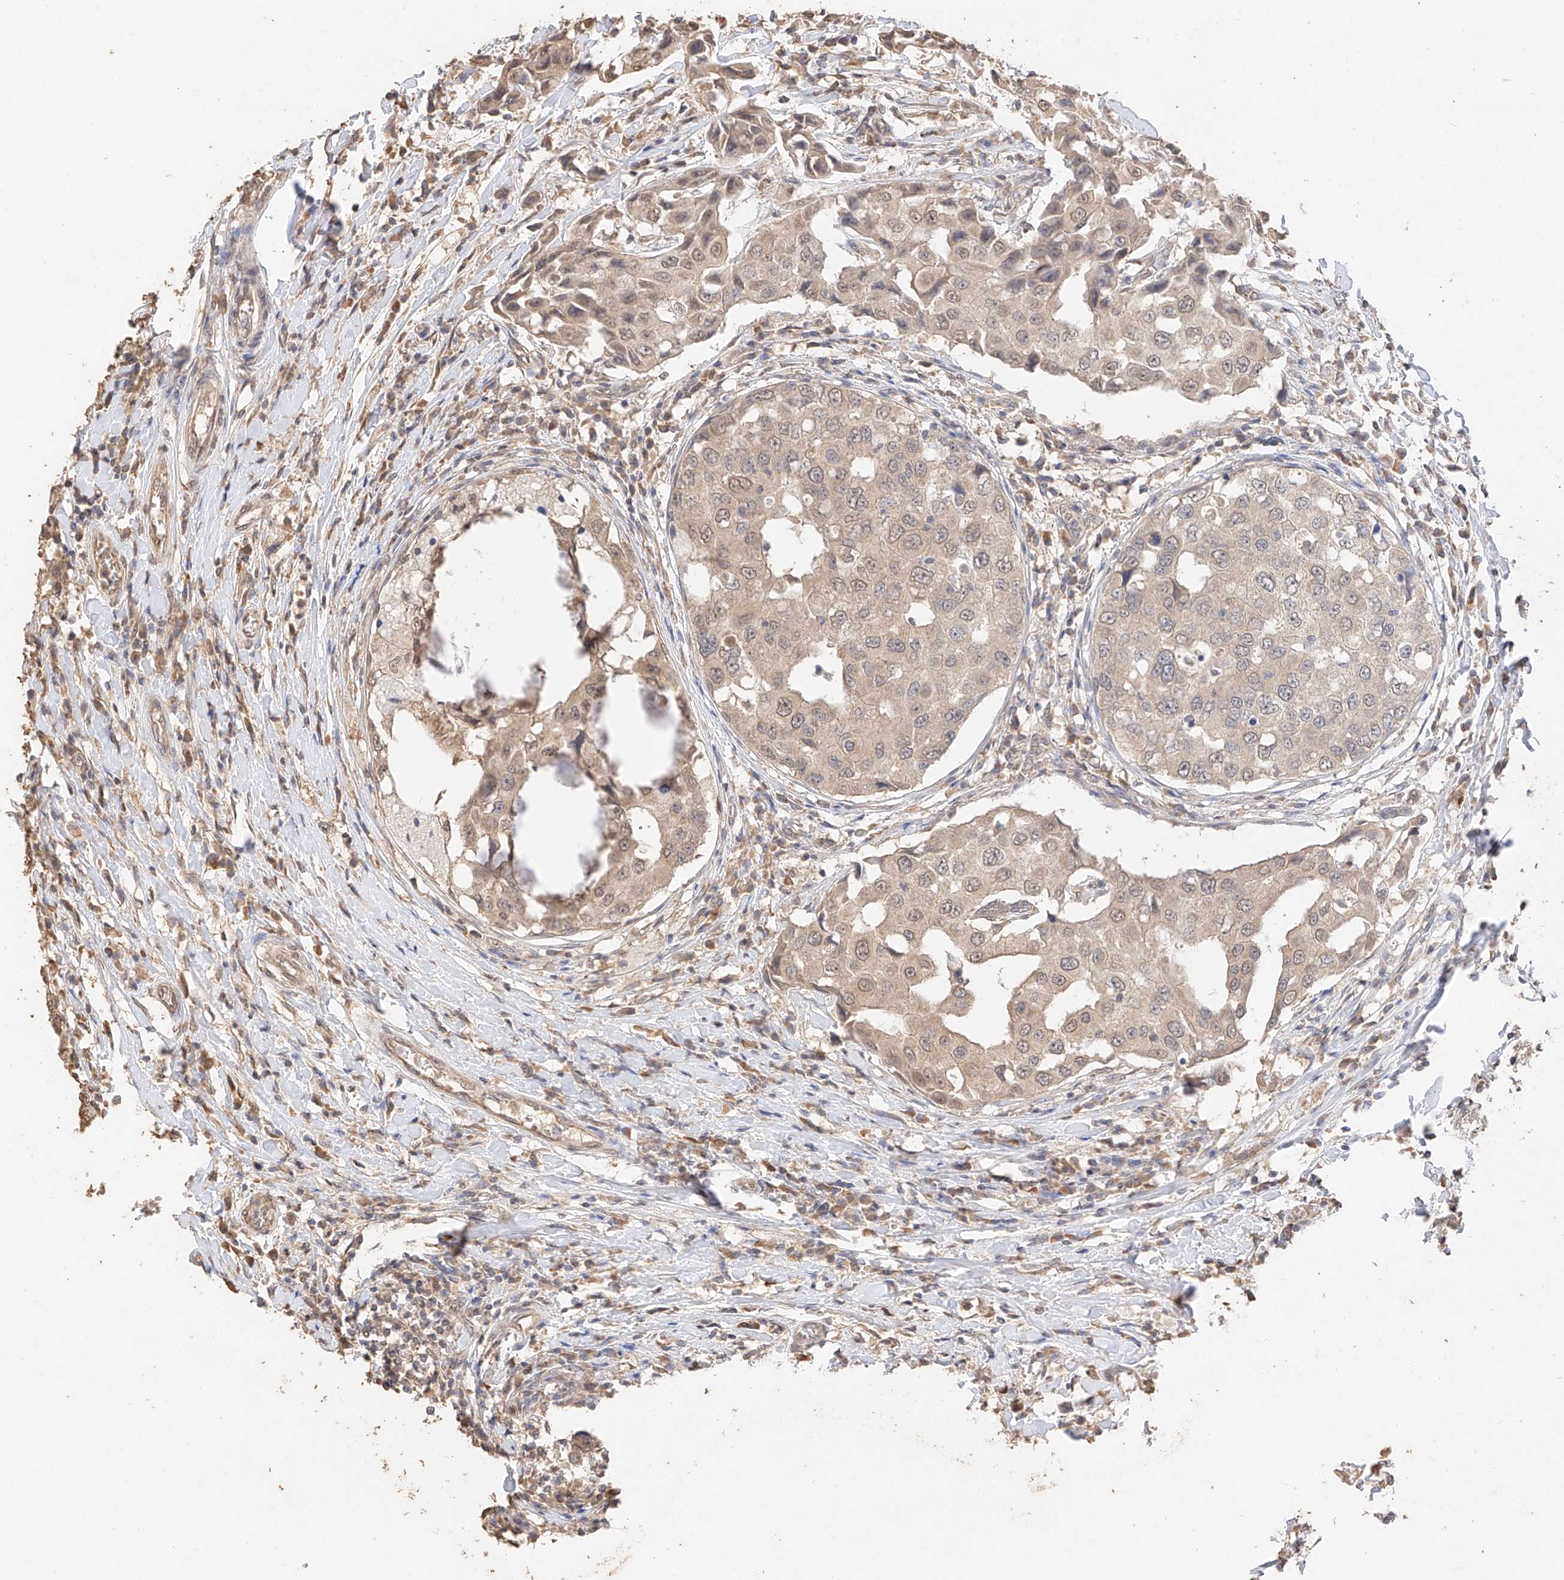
{"staining": {"intensity": "weak", "quantity": ">75%", "location": "cytoplasmic/membranous,nuclear"}, "tissue": "breast cancer", "cell_type": "Tumor cells", "image_type": "cancer", "snomed": [{"axis": "morphology", "description": "Duct carcinoma"}, {"axis": "topography", "description": "Breast"}], "caption": "Breast intraductal carcinoma stained with DAB immunohistochemistry (IHC) demonstrates low levels of weak cytoplasmic/membranous and nuclear staining in approximately >75% of tumor cells. Nuclei are stained in blue.", "gene": "IL22RA2", "patient": {"sex": "female", "age": 27}}